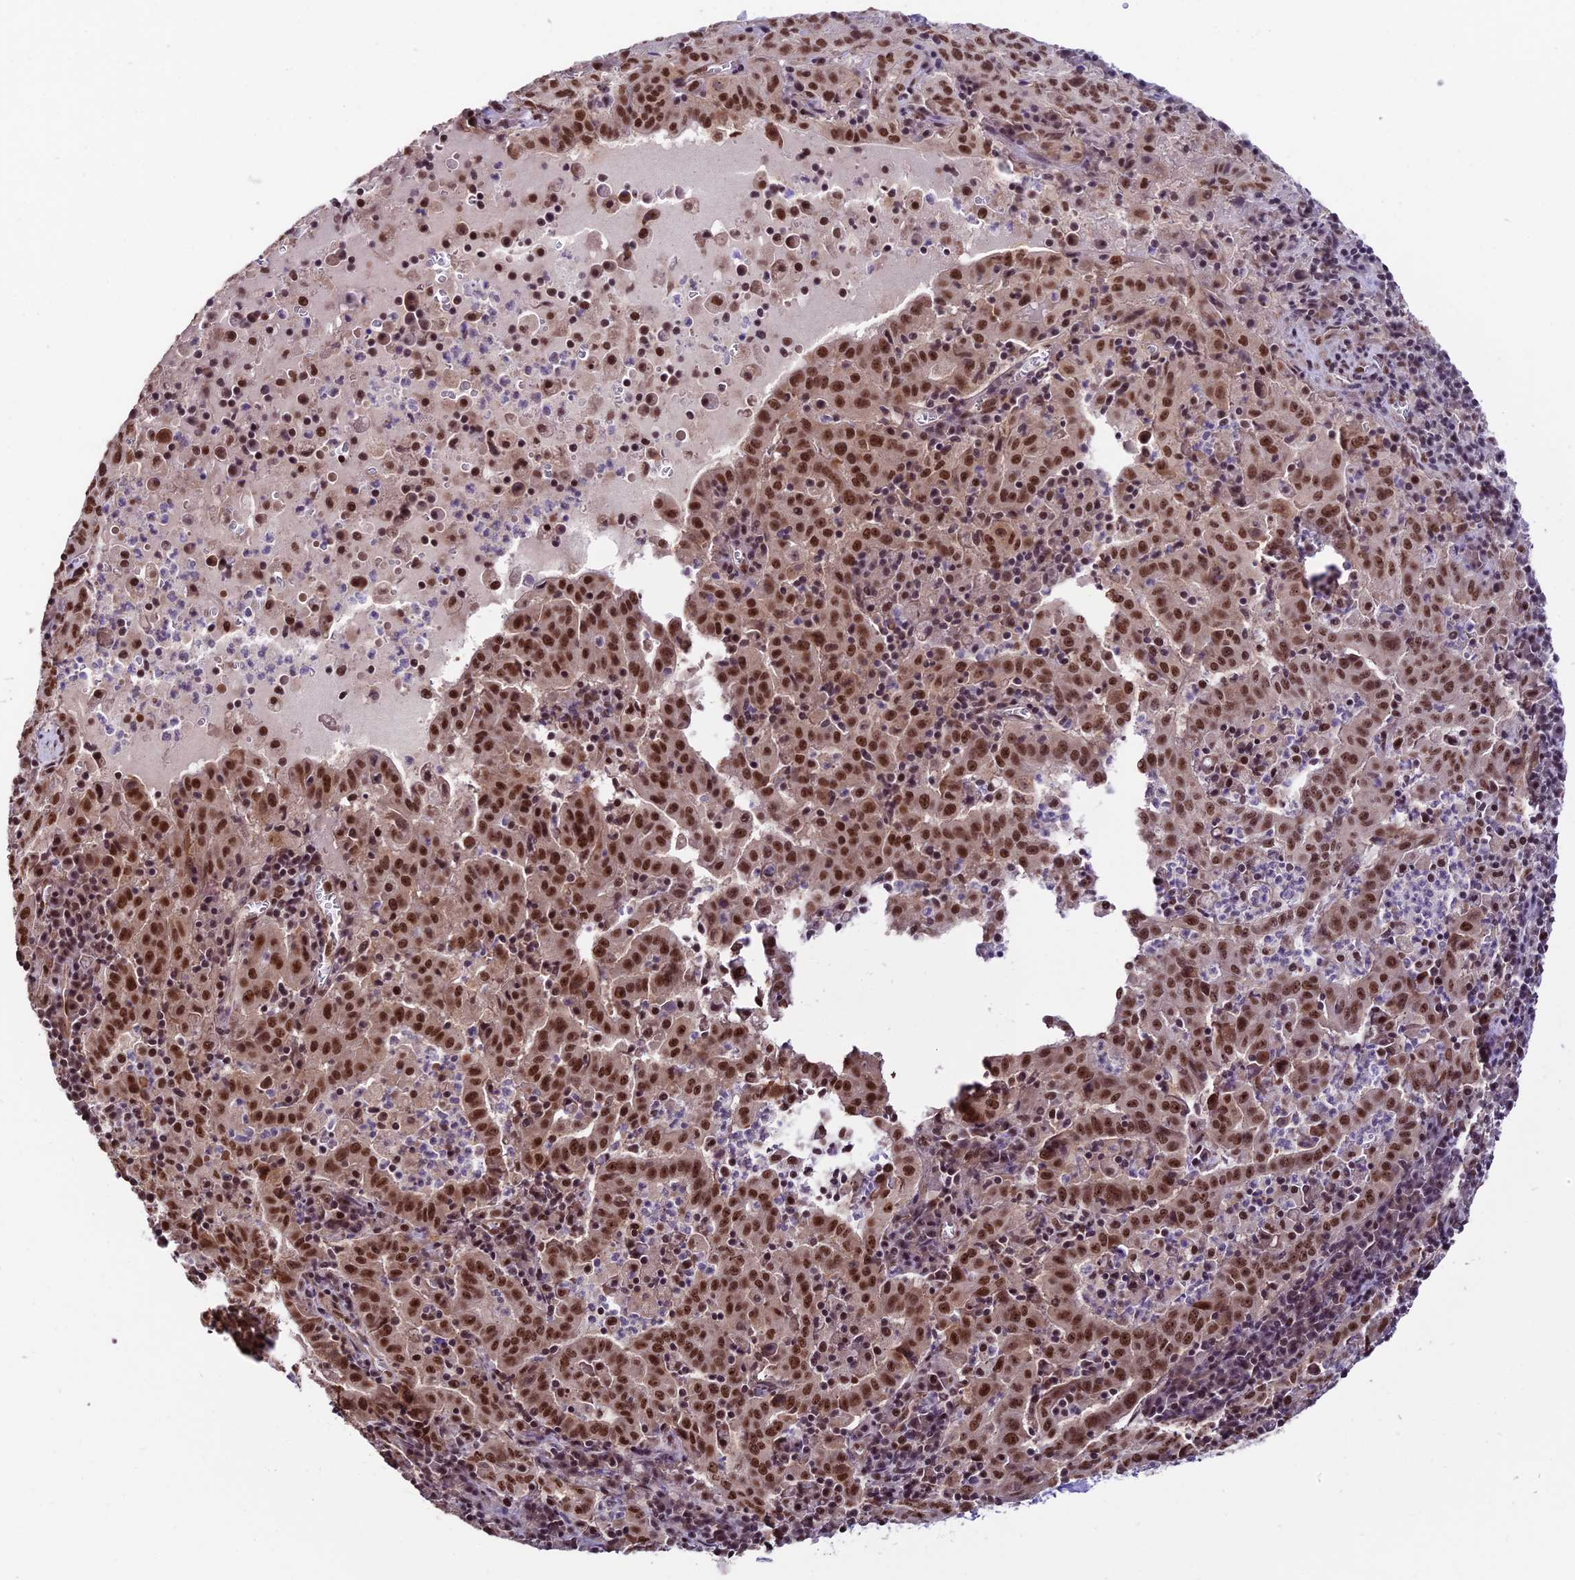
{"staining": {"intensity": "strong", "quantity": ">75%", "location": "nuclear"}, "tissue": "pancreatic cancer", "cell_type": "Tumor cells", "image_type": "cancer", "snomed": [{"axis": "morphology", "description": "Adenocarcinoma, NOS"}, {"axis": "topography", "description": "Pancreas"}], "caption": "Pancreatic cancer tissue exhibits strong nuclear expression in about >75% of tumor cells", "gene": "RBM42", "patient": {"sex": "male", "age": 63}}